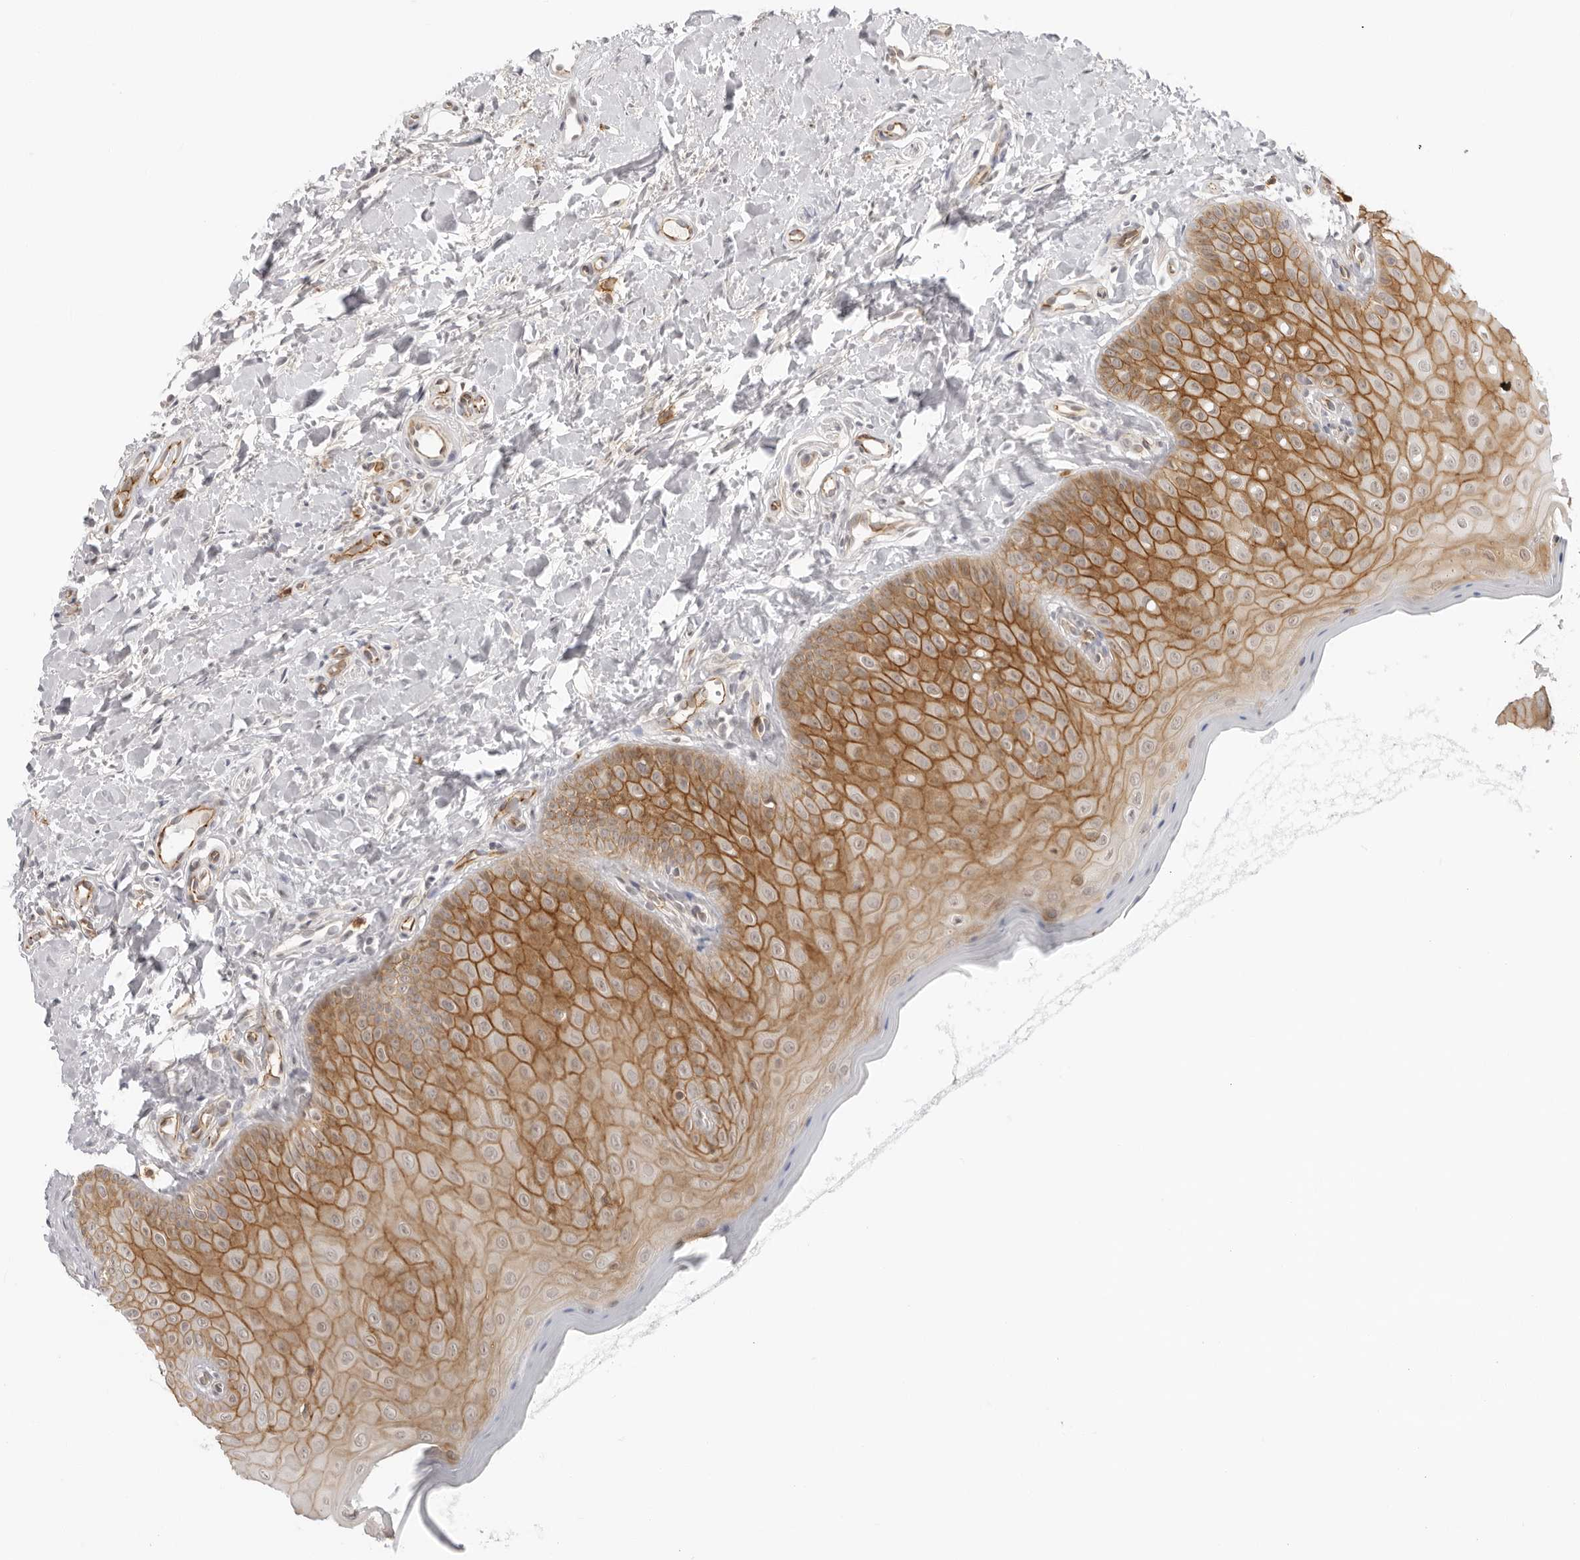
{"staining": {"intensity": "moderate", "quantity": ">75%", "location": "cytoplasmic/membranous"}, "tissue": "oral mucosa", "cell_type": "Squamous epithelial cells", "image_type": "normal", "snomed": [{"axis": "morphology", "description": "Normal tissue, NOS"}, {"axis": "topography", "description": "Oral tissue"}], "caption": "Immunohistochemistry (IHC) image of normal human oral mucosa stained for a protein (brown), which reveals medium levels of moderate cytoplasmic/membranous positivity in about >75% of squamous epithelial cells.", "gene": "TRAPPC3", "patient": {"sex": "female", "age": 31}}